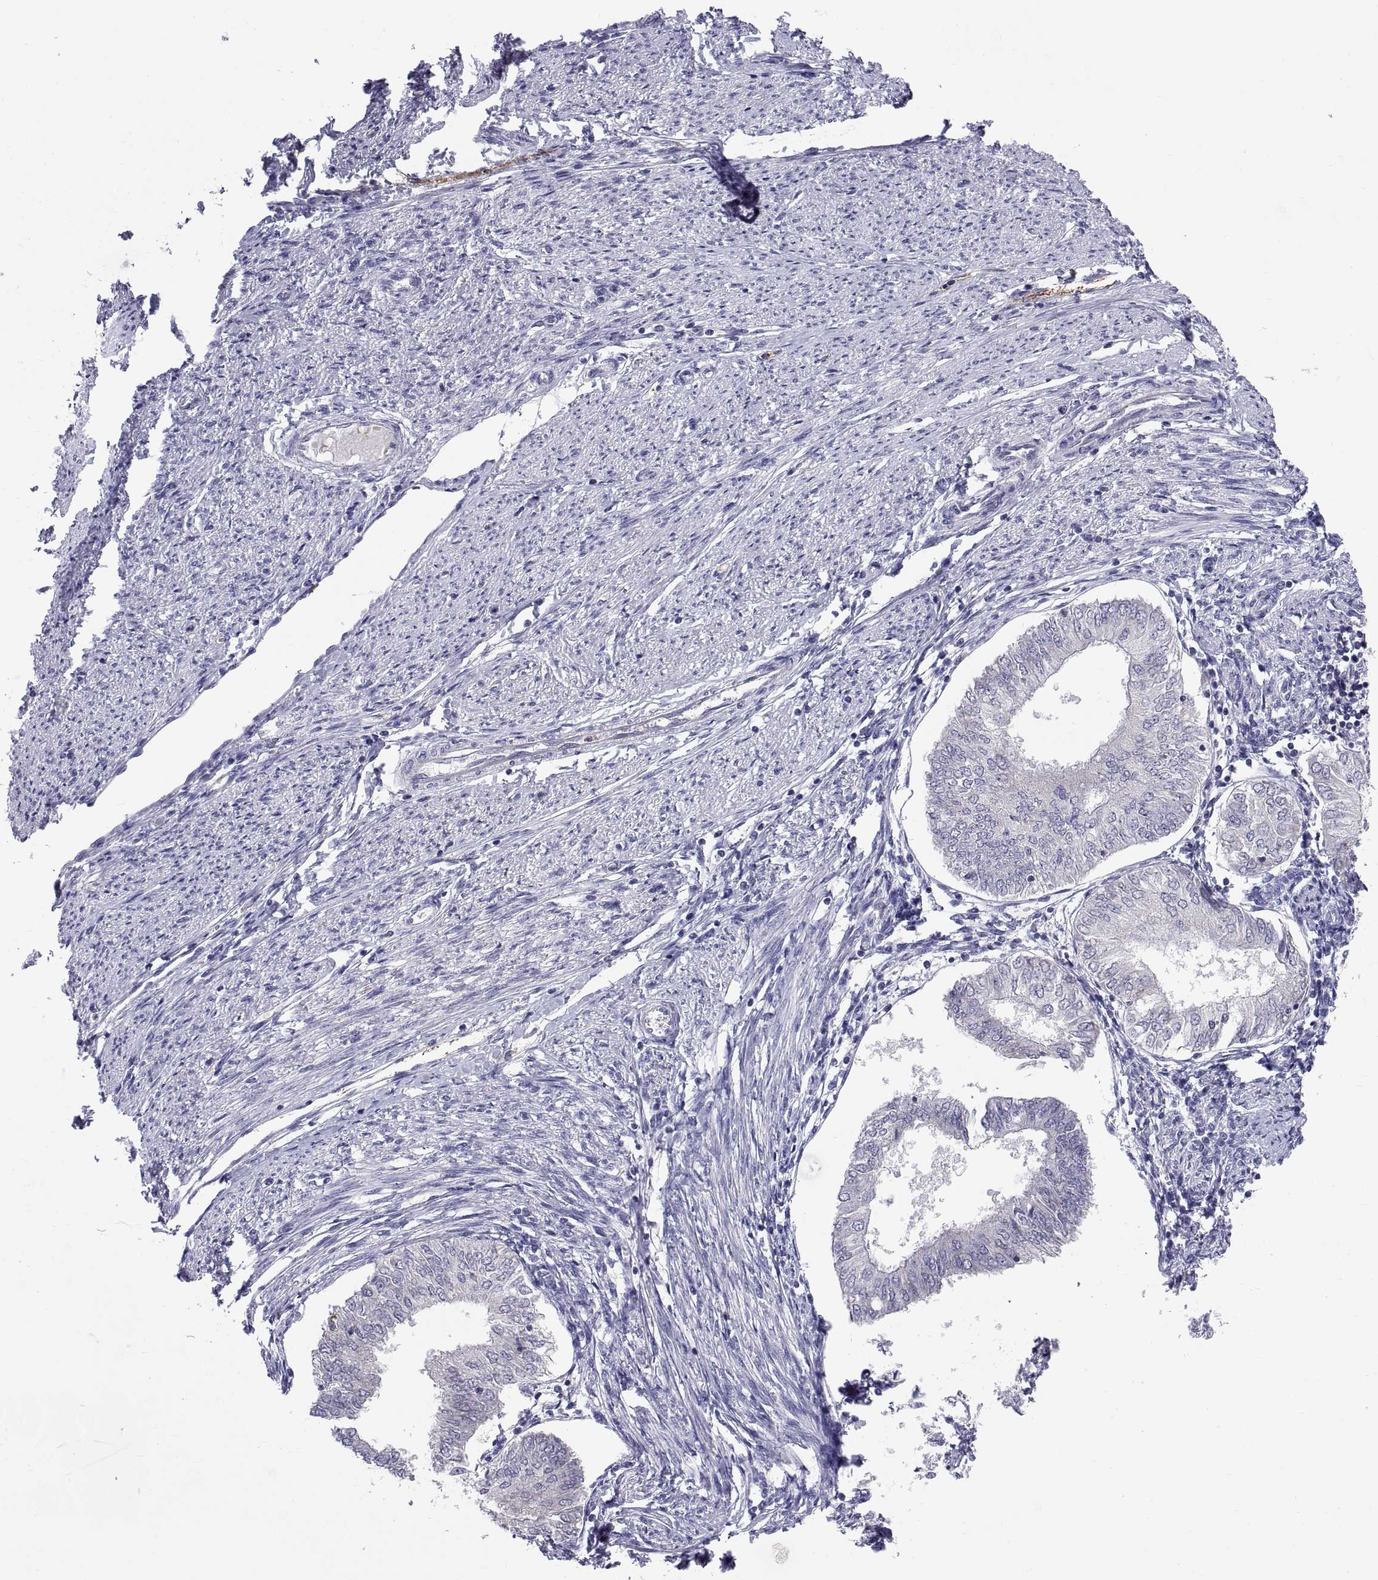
{"staining": {"intensity": "negative", "quantity": "none", "location": "none"}, "tissue": "endometrial cancer", "cell_type": "Tumor cells", "image_type": "cancer", "snomed": [{"axis": "morphology", "description": "Adenocarcinoma, NOS"}, {"axis": "topography", "description": "Endometrium"}], "caption": "Human endometrial cancer (adenocarcinoma) stained for a protein using immunohistochemistry (IHC) exhibits no positivity in tumor cells.", "gene": "PKP1", "patient": {"sex": "female", "age": 58}}